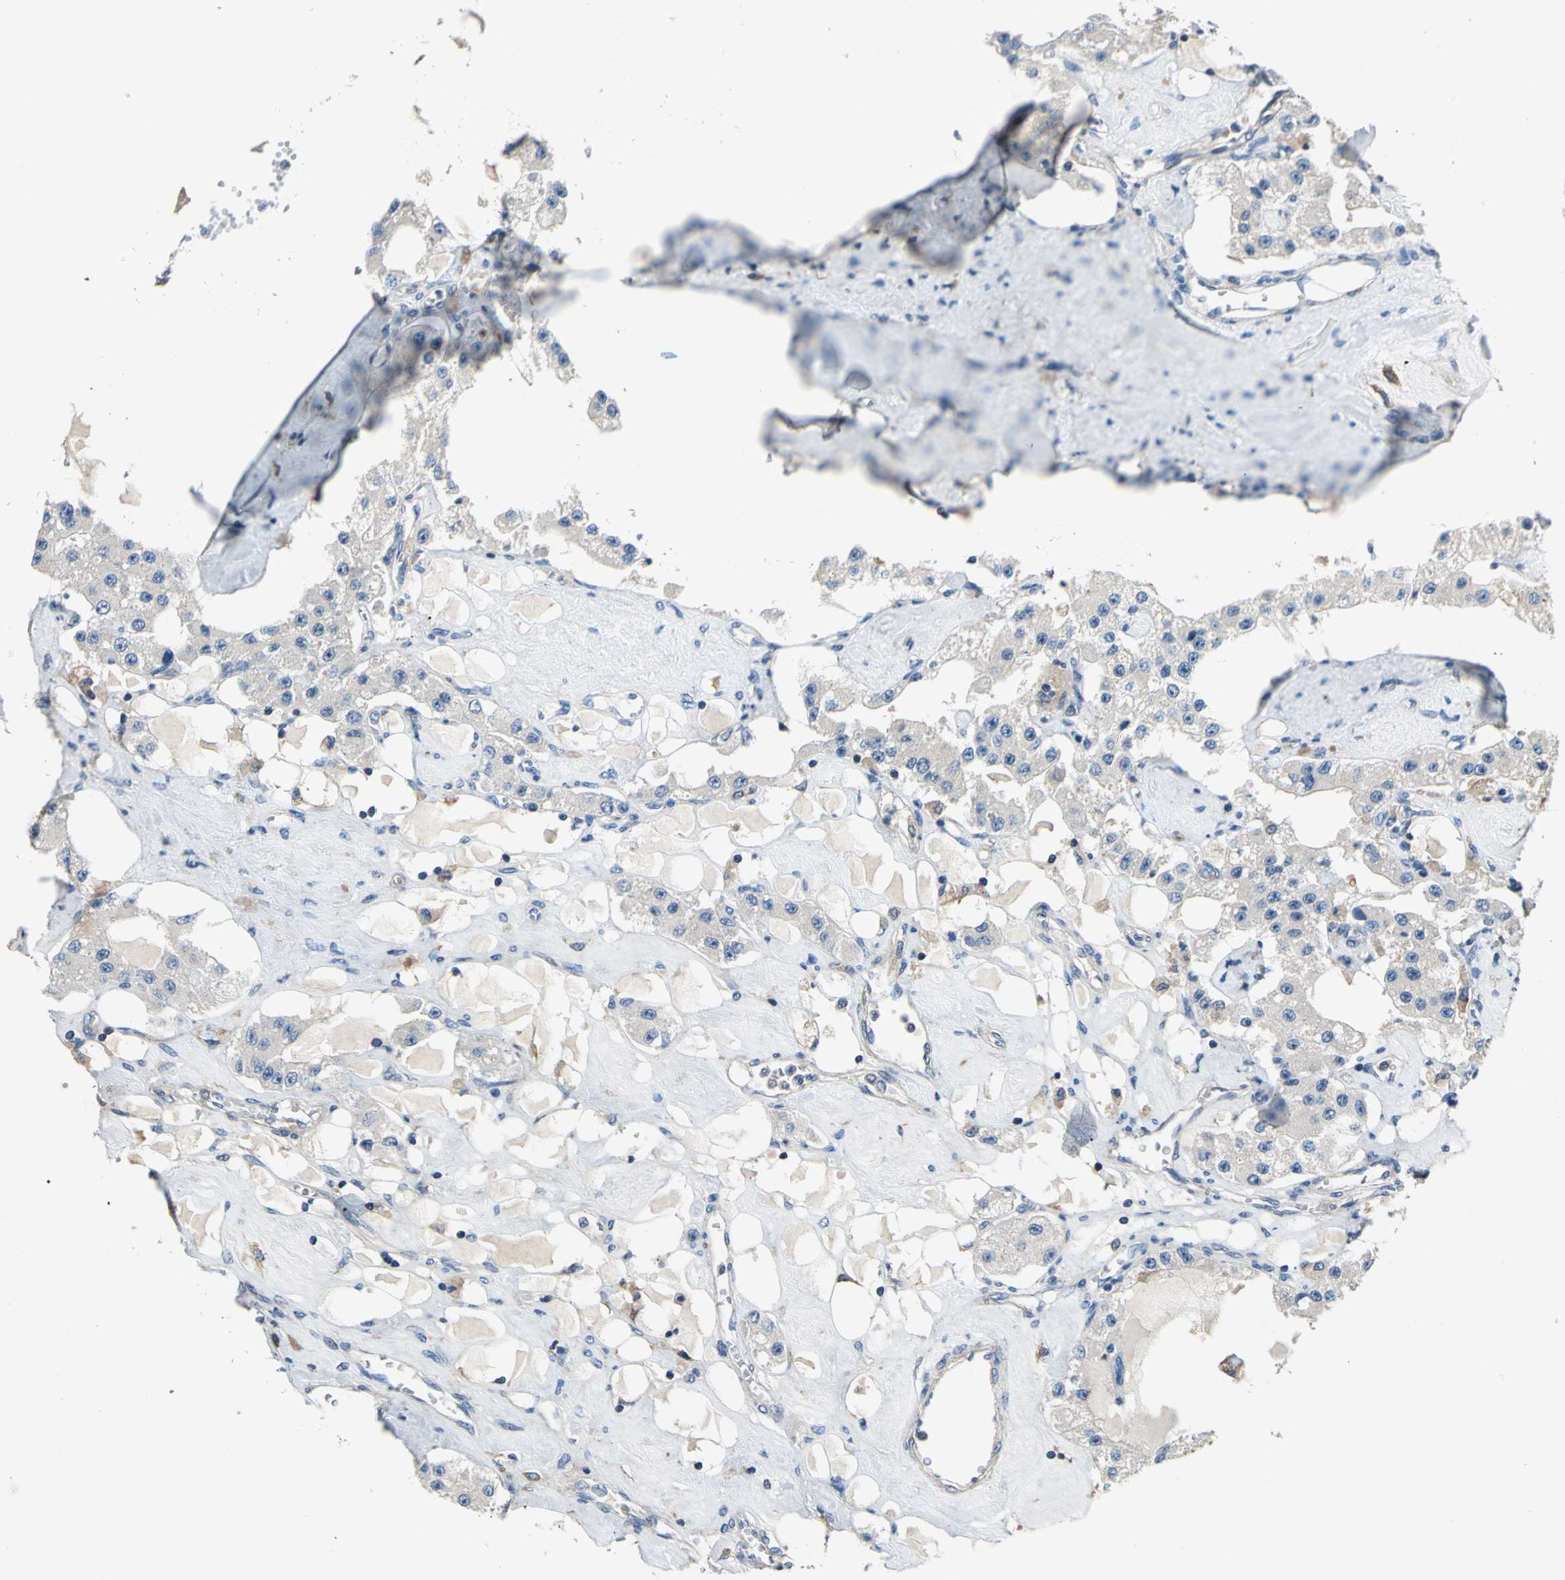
{"staining": {"intensity": "negative", "quantity": "none", "location": "none"}, "tissue": "carcinoid", "cell_type": "Tumor cells", "image_type": "cancer", "snomed": [{"axis": "morphology", "description": "Carcinoid, malignant, NOS"}, {"axis": "topography", "description": "Pancreas"}], "caption": "Tumor cells show no significant expression in carcinoid (malignant). (DAB IHC, high magnification).", "gene": "DDX3Y", "patient": {"sex": "male", "age": 41}}